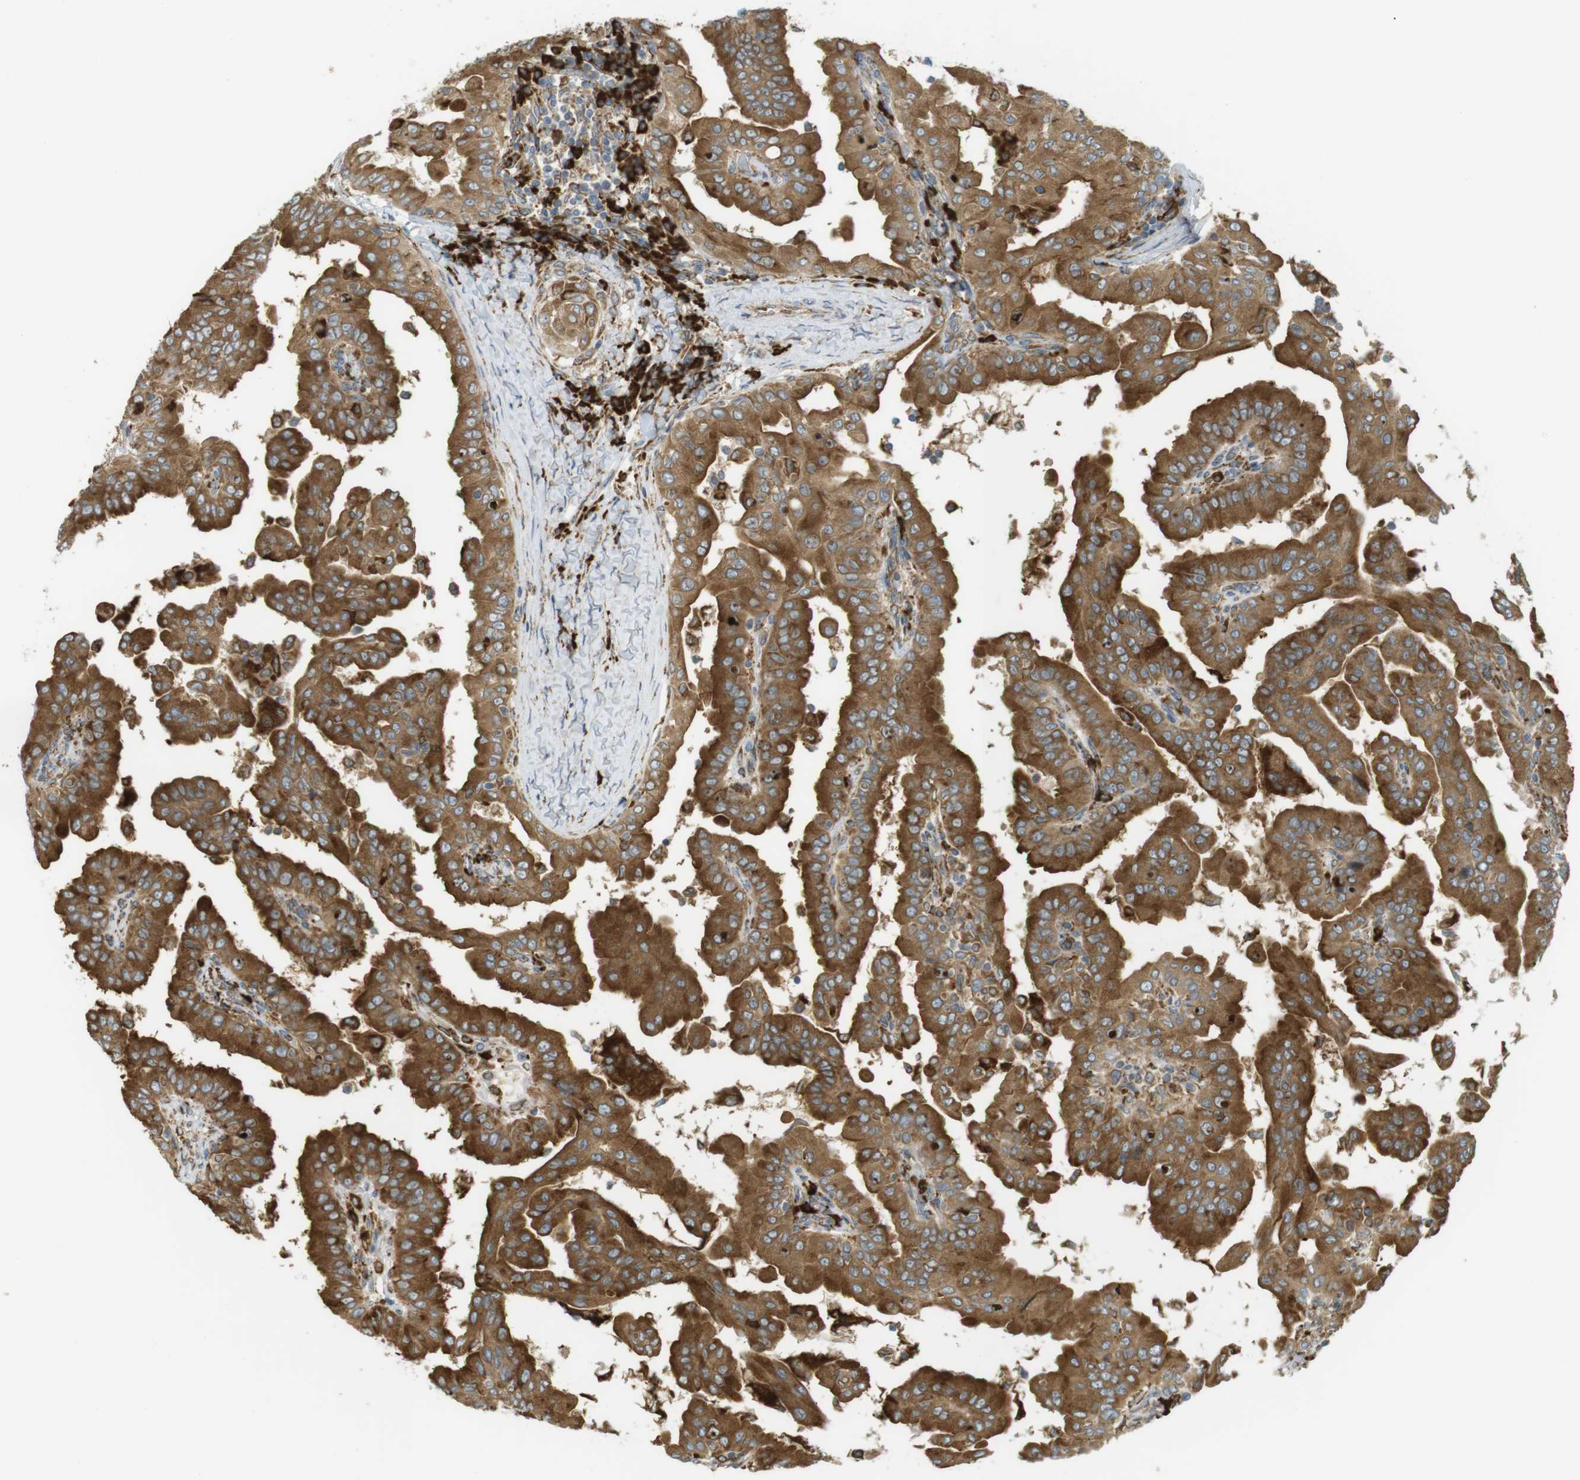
{"staining": {"intensity": "moderate", "quantity": ">75%", "location": "cytoplasmic/membranous"}, "tissue": "thyroid cancer", "cell_type": "Tumor cells", "image_type": "cancer", "snomed": [{"axis": "morphology", "description": "Papillary adenocarcinoma, NOS"}, {"axis": "topography", "description": "Thyroid gland"}], "caption": "High-power microscopy captured an immunohistochemistry (IHC) image of thyroid cancer (papillary adenocarcinoma), revealing moderate cytoplasmic/membranous expression in about >75% of tumor cells.", "gene": "MBOAT2", "patient": {"sex": "male", "age": 33}}